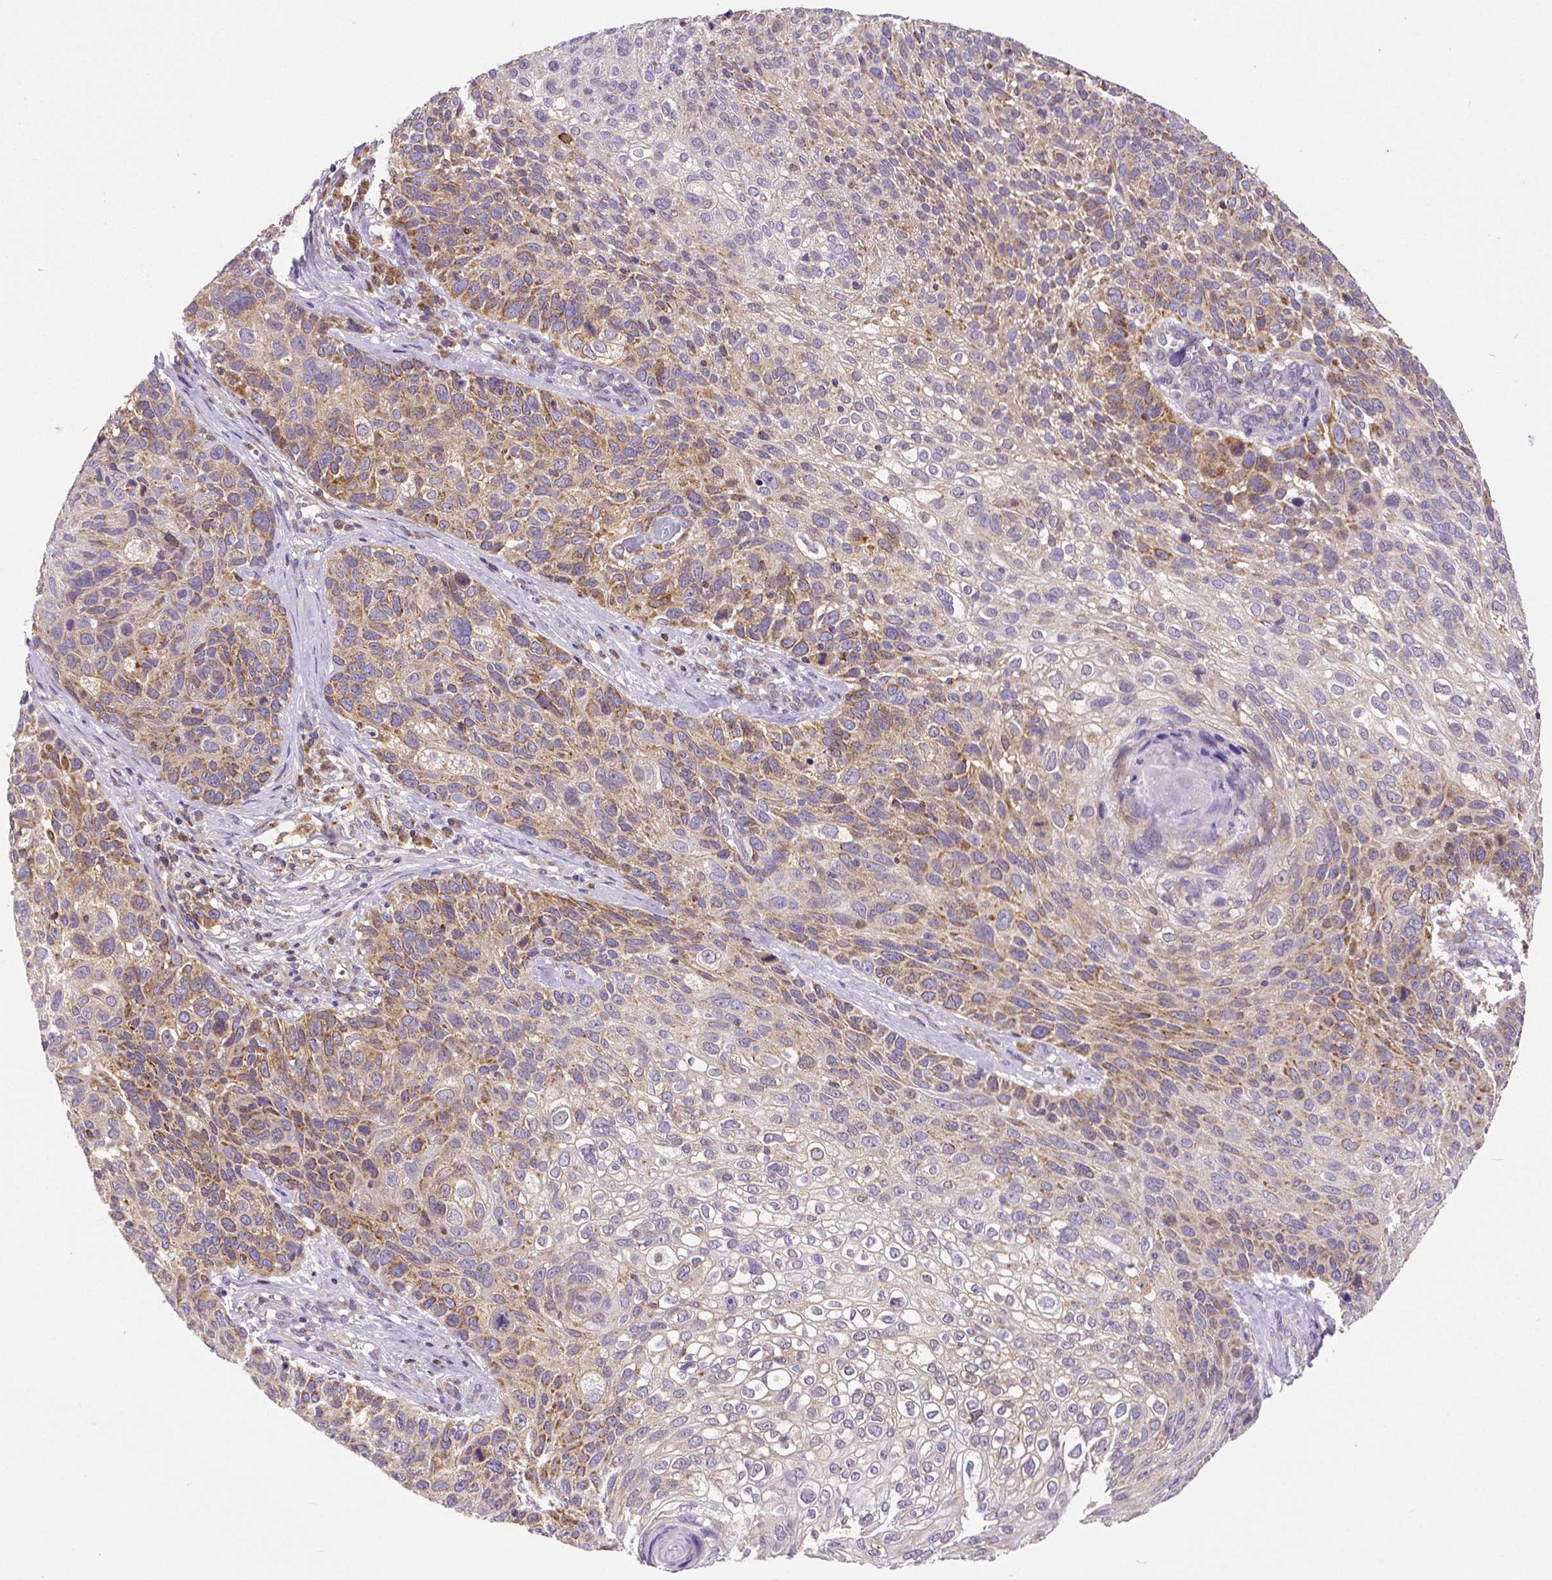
{"staining": {"intensity": "moderate", "quantity": "25%-75%", "location": "cytoplasmic/membranous"}, "tissue": "skin cancer", "cell_type": "Tumor cells", "image_type": "cancer", "snomed": [{"axis": "morphology", "description": "Squamous cell carcinoma, NOS"}, {"axis": "topography", "description": "Skin"}], "caption": "This is a histology image of immunohistochemistry (IHC) staining of skin cancer, which shows moderate expression in the cytoplasmic/membranous of tumor cells.", "gene": "MCL1", "patient": {"sex": "male", "age": 92}}